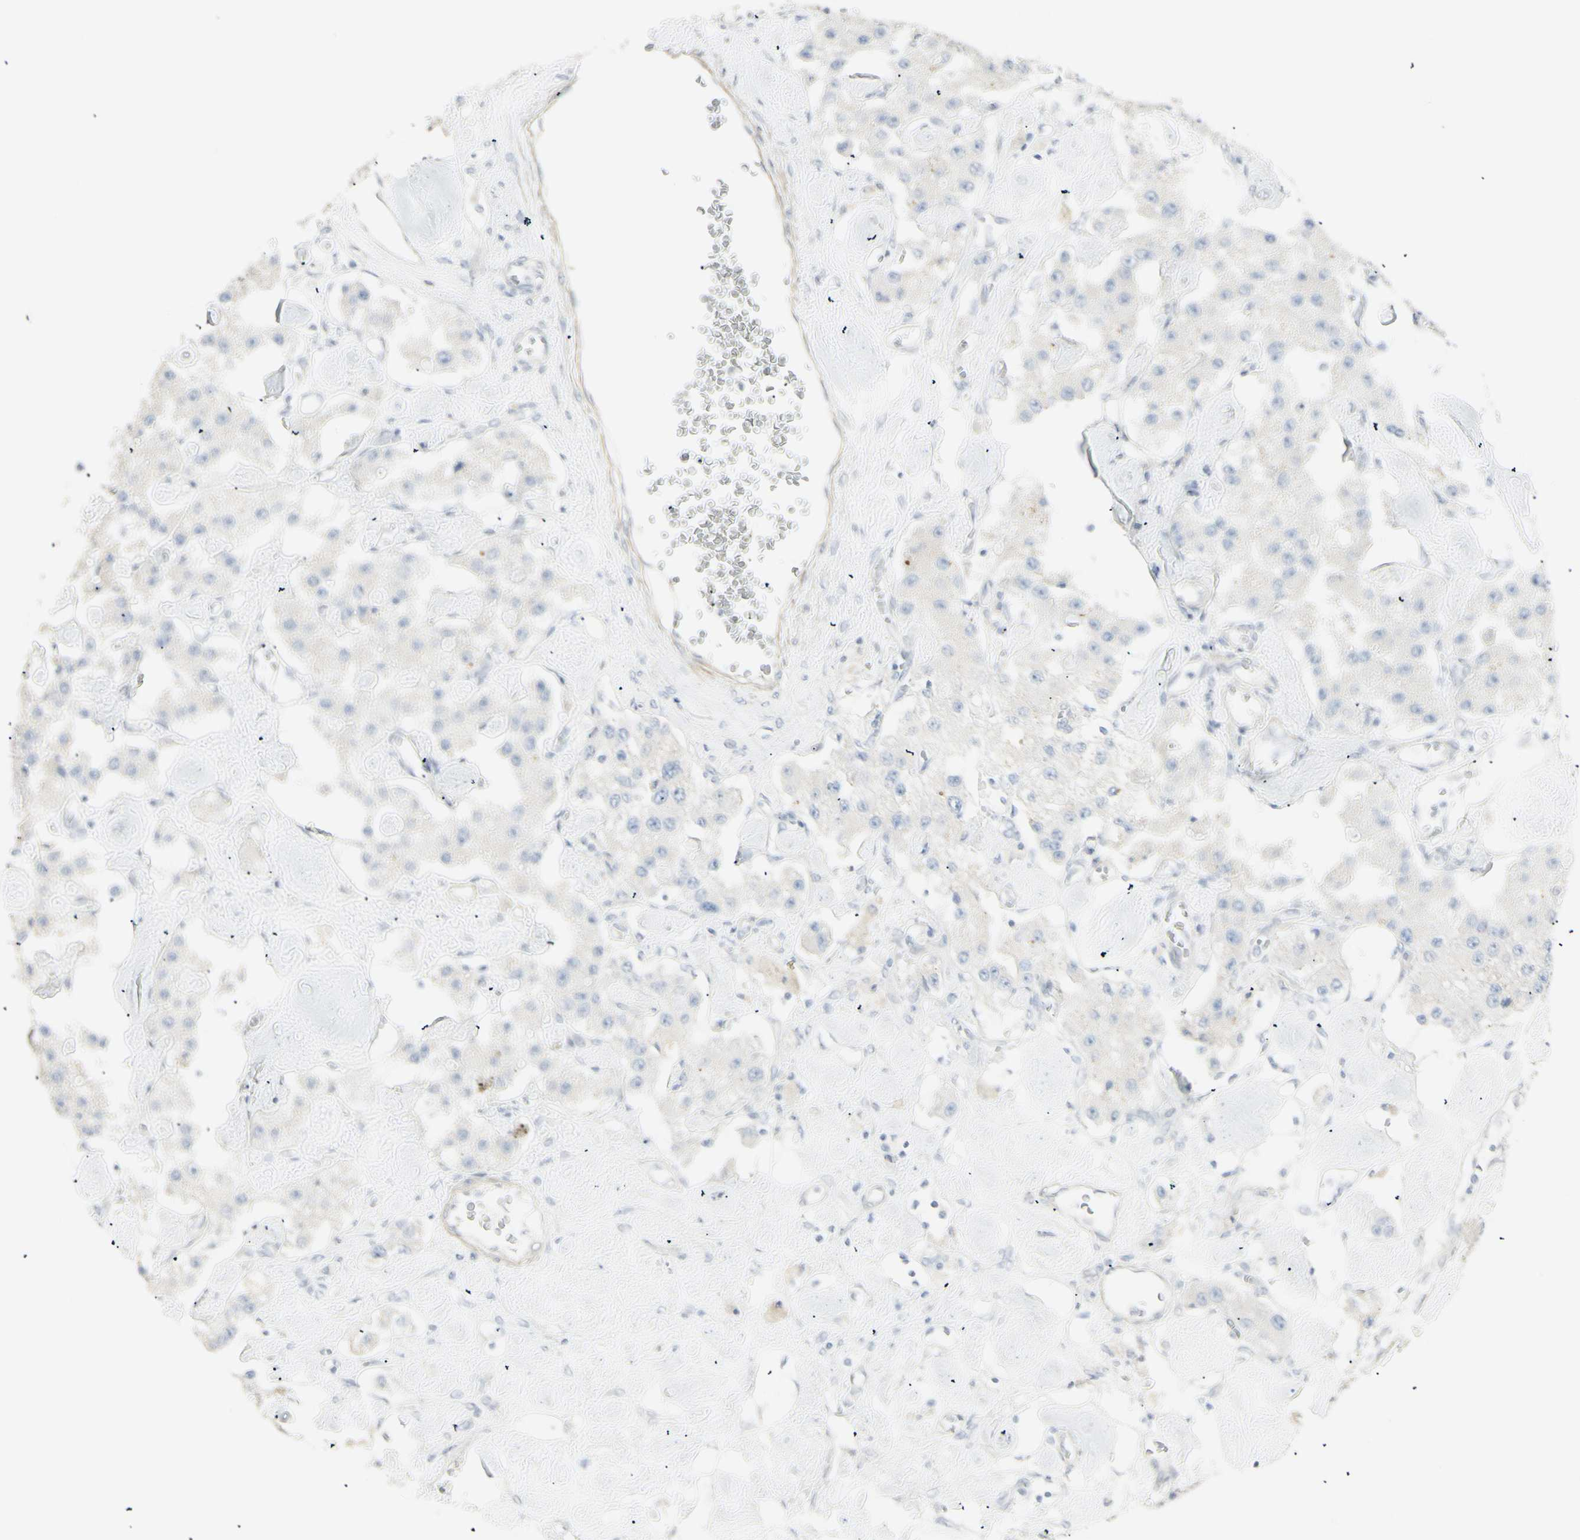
{"staining": {"intensity": "negative", "quantity": "none", "location": "none"}, "tissue": "carcinoid", "cell_type": "Tumor cells", "image_type": "cancer", "snomed": [{"axis": "morphology", "description": "Carcinoid, malignant, NOS"}, {"axis": "topography", "description": "Pancreas"}], "caption": "Immunohistochemistry image of carcinoid stained for a protein (brown), which demonstrates no positivity in tumor cells. (Stains: DAB IHC with hematoxylin counter stain, Microscopy: brightfield microscopy at high magnification).", "gene": "NDST4", "patient": {"sex": "male", "age": 41}}